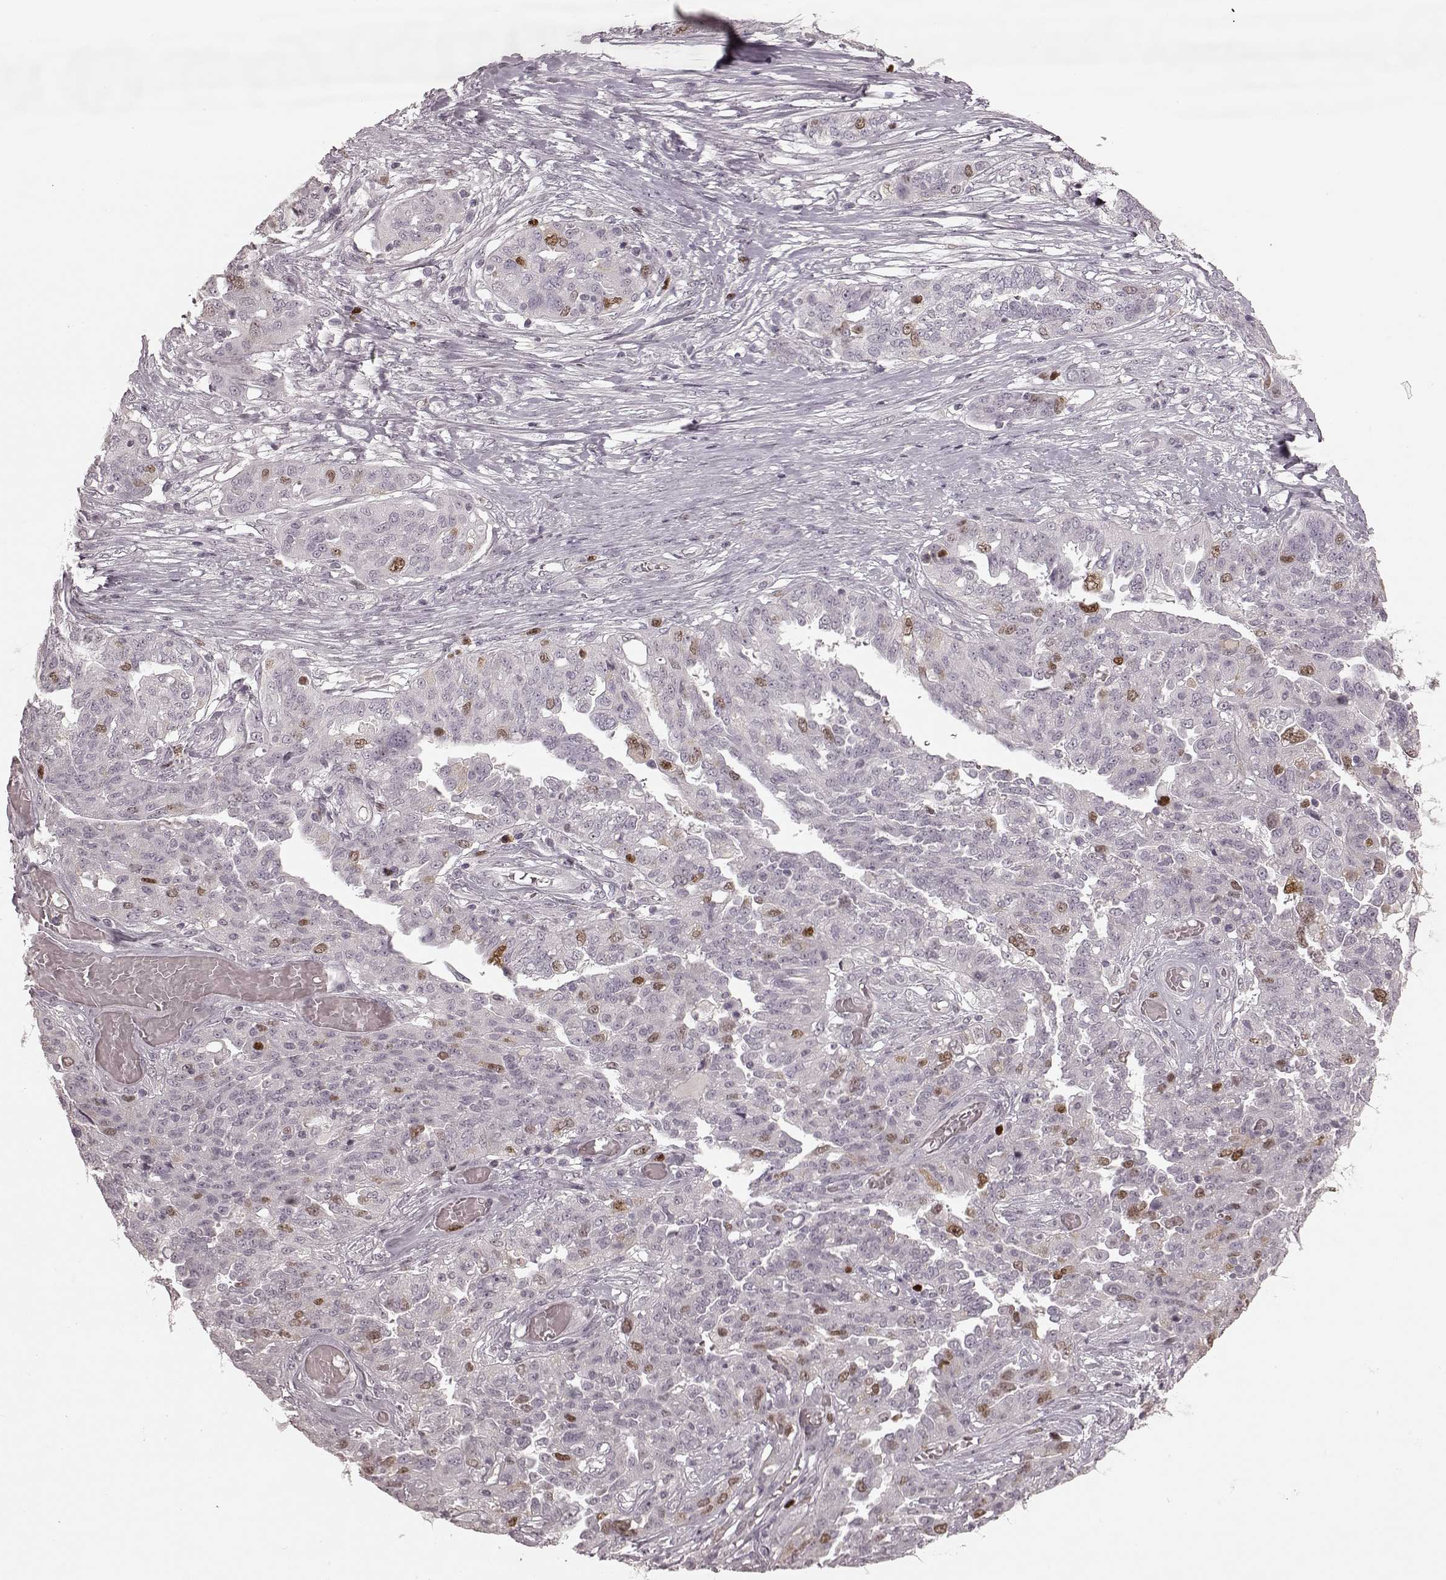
{"staining": {"intensity": "moderate", "quantity": "<25%", "location": "nuclear"}, "tissue": "ovarian cancer", "cell_type": "Tumor cells", "image_type": "cancer", "snomed": [{"axis": "morphology", "description": "Cystadenocarcinoma, serous, NOS"}, {"axis": "topography", "description": "Ovary"}], "caption": "Immunohistochemistry micrograph of neoplastic tissue: serous cystadenocarcinoma (ovarian) stained using IHC reveals low levels of moderate protein expression localized specifically in the nuclear of tumor cells, appearing as a nuclear brown color.", "gene": "CCNA2", "patient": {"sex": "female", "age": 67}}